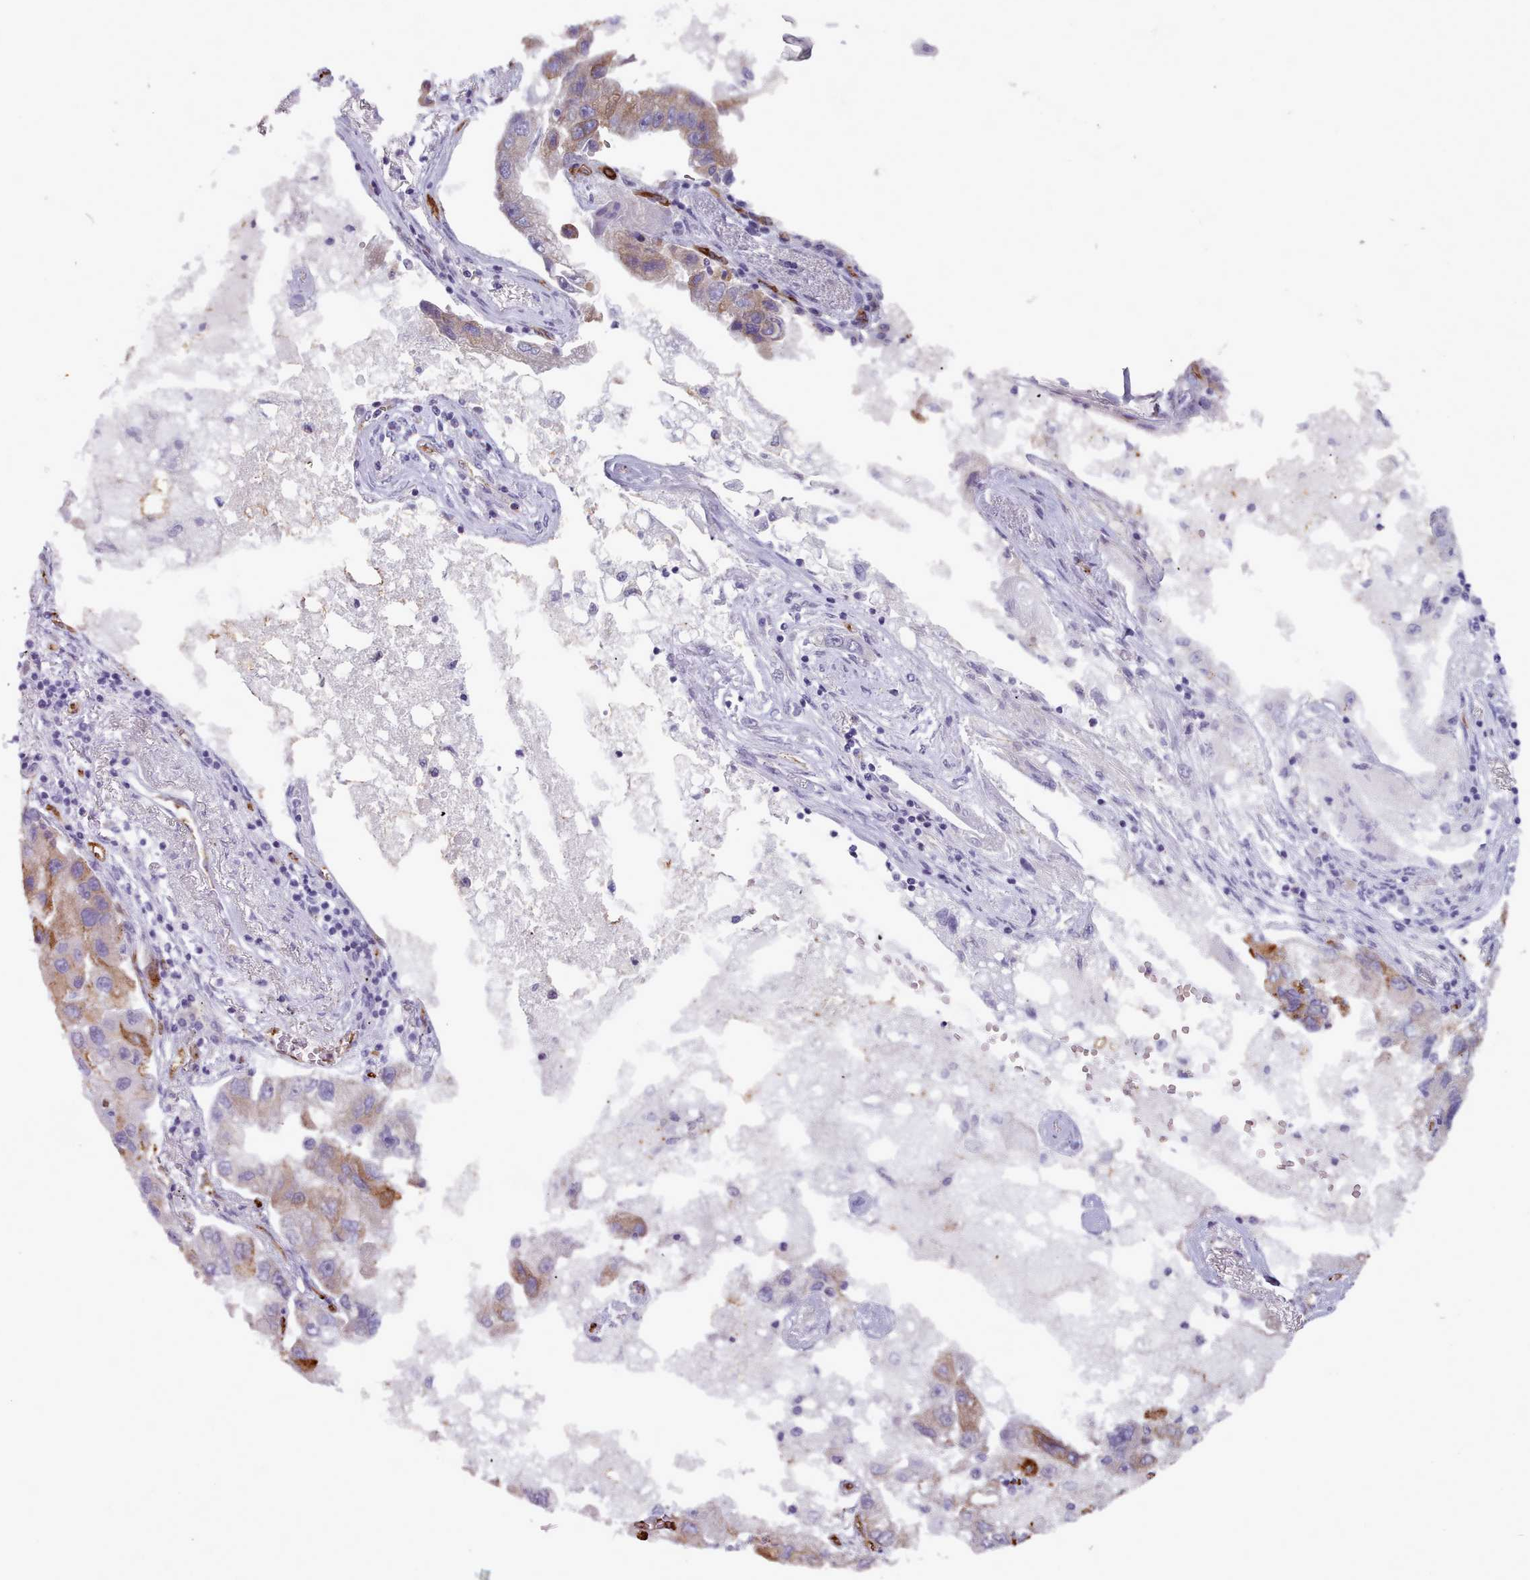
{"staining": {"intensity": "moderate", "quantity": "<25%", "location": "cytoplasmic/membranous"}, "tissue": "lung cancer", "cell_type": "Tumor cells", "image_type": "cancer", "snomed": [{"axis": "morphology", "description": "Adenocarcinoma, NOS"}, {"axis": "topography", "description": "Lung"}], "caption": "Immunohistochemical staining of lung cancer (adenocarcinoma) displays moderate cytoplasmic/membranous protein positivity in approximately <25% of tumor cells.", "gene": "CD300LF", "patient": {"sex": "female", "age": 54}}